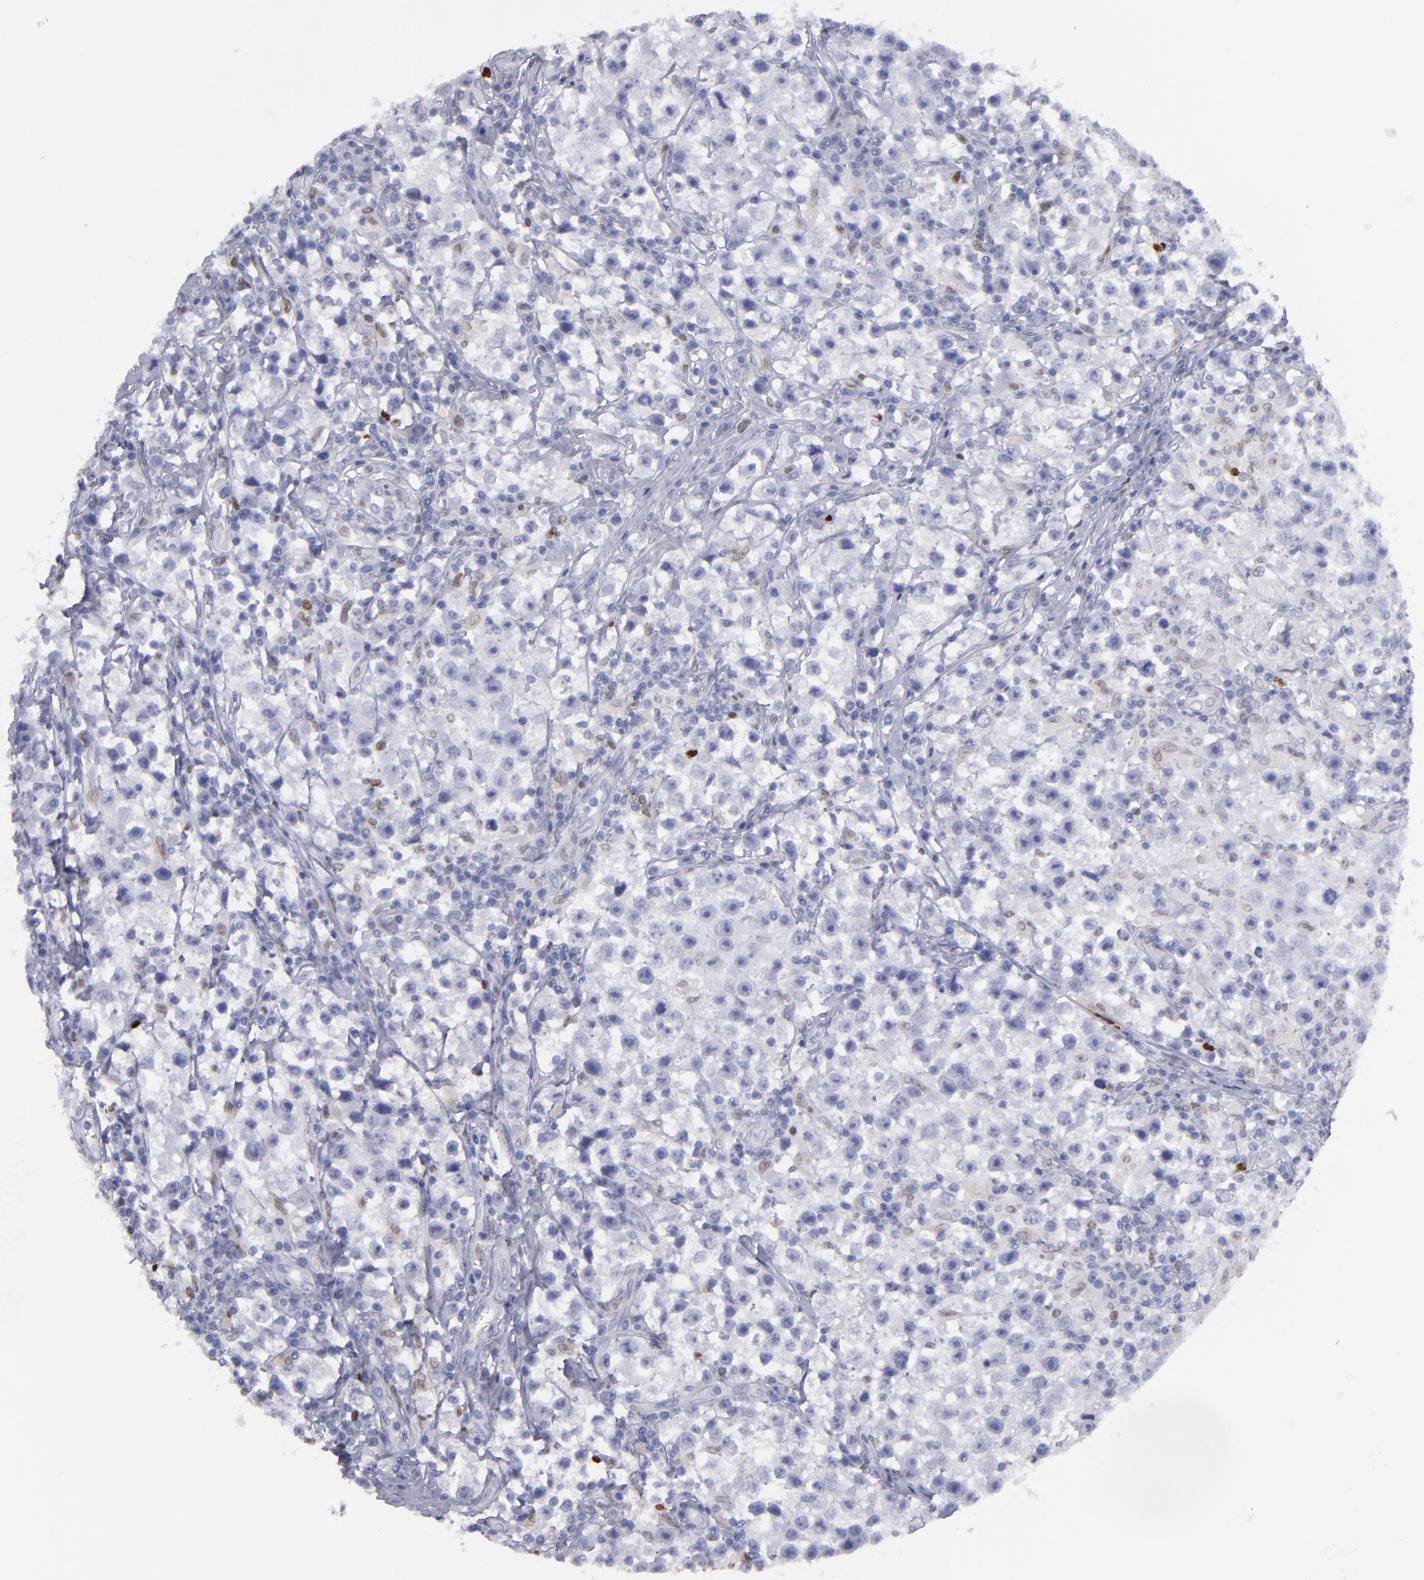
{"staining": {"intensity": "negative", "quantity": "none", "location": "none"}, "tissue": "testis cancer", "cell_type": "Tumor cells", "image_type": "cancer", "snomed": [{"axis": "morphology", "description": "Seminoma, NOS"}, {"axis": "topography", "description": "Testis"}], "caption": "Testis cancer (seminoma) was stained to show a protein in brown. There is no significant staining in tumor cells. (Brightfield microscopy of DAB immunohistochemistry (IHC) at high magnification).", "gene": "IRF8", "patient": {"sex": "male", "age": 35}}